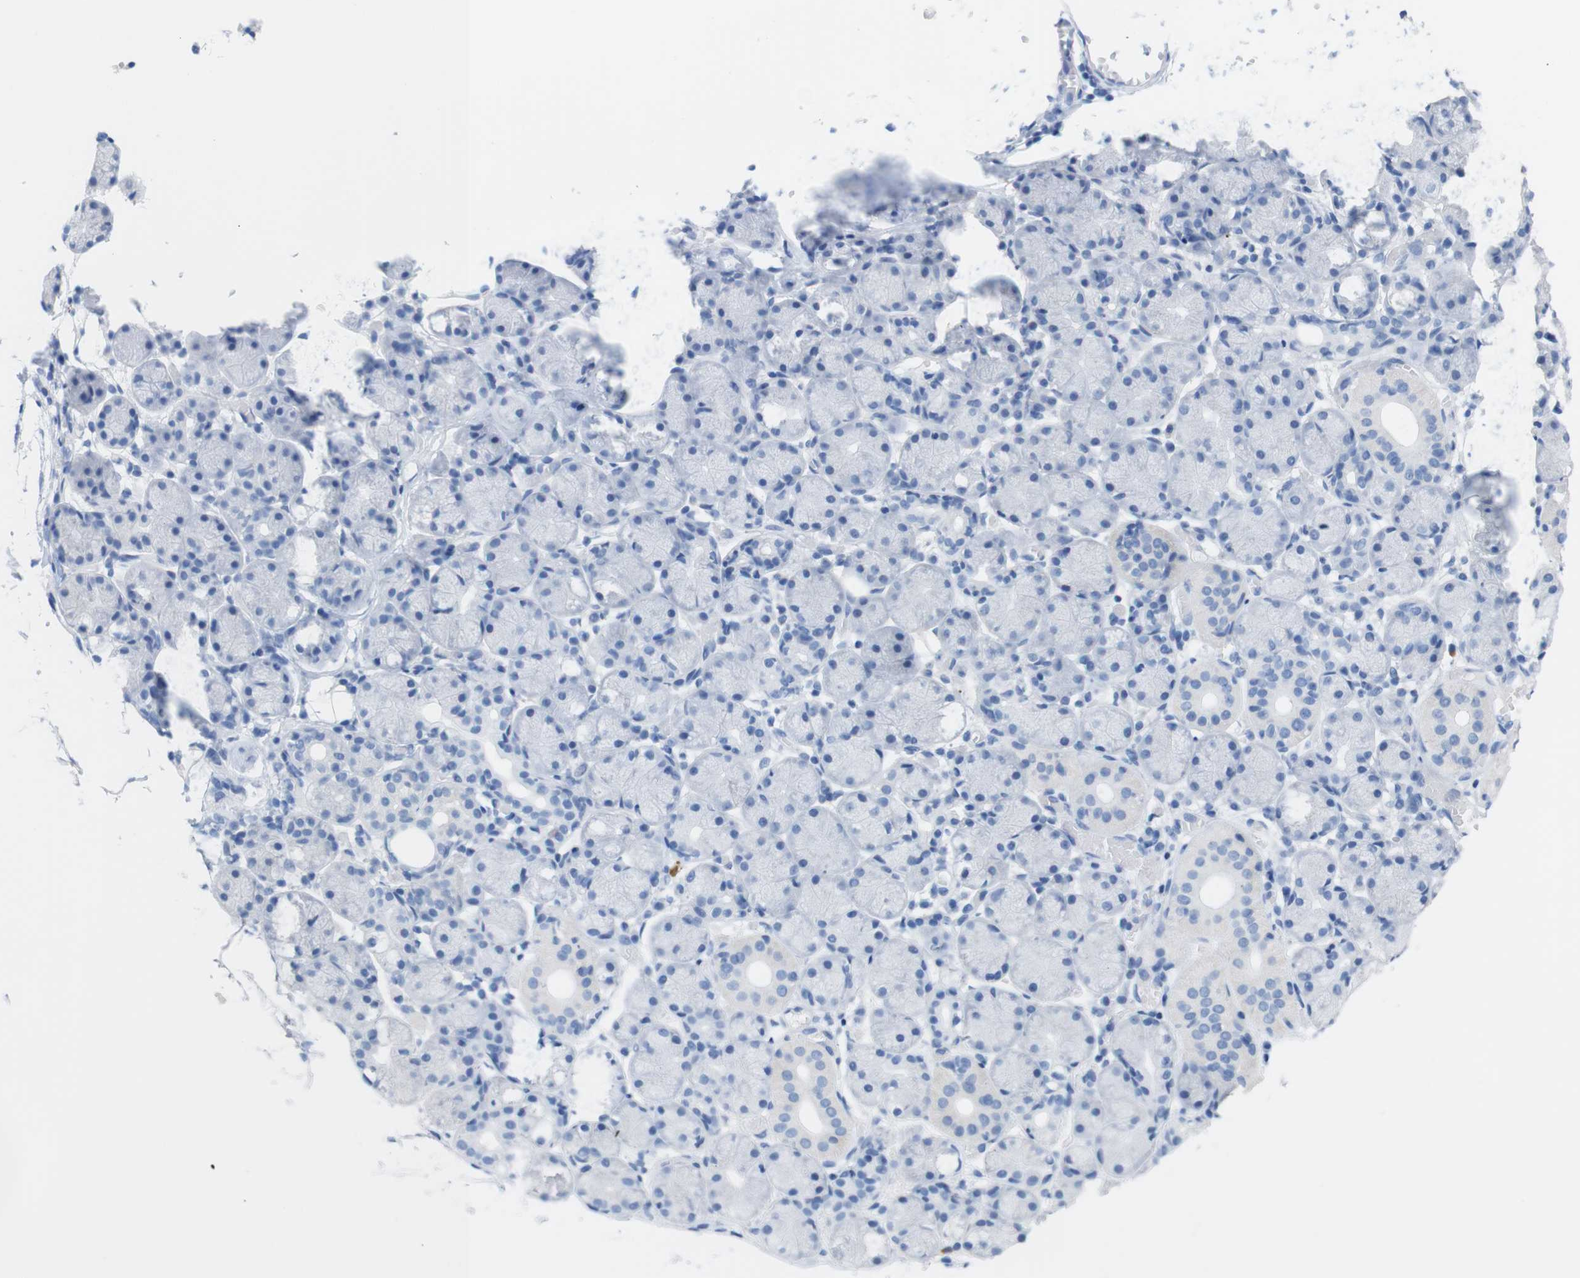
{"staining": {"intensity": "negative", "quantity": "none", "location": "none"}, "tissue": "salivary gland", "cell_type": "Glandular cells", "image_type": "normal", "snomed": [{"axis": "morphology", "description": "Normal tissue, NOS"}, {"axis": "topography", "description": "Salivary gland"}], "caption": "Immunohistochemical staining of unremarkable human salivary gland shows no significant positivity in glandular cells.", "gene": "LAG3", "patient": {"sex": "female", "age": 24}}